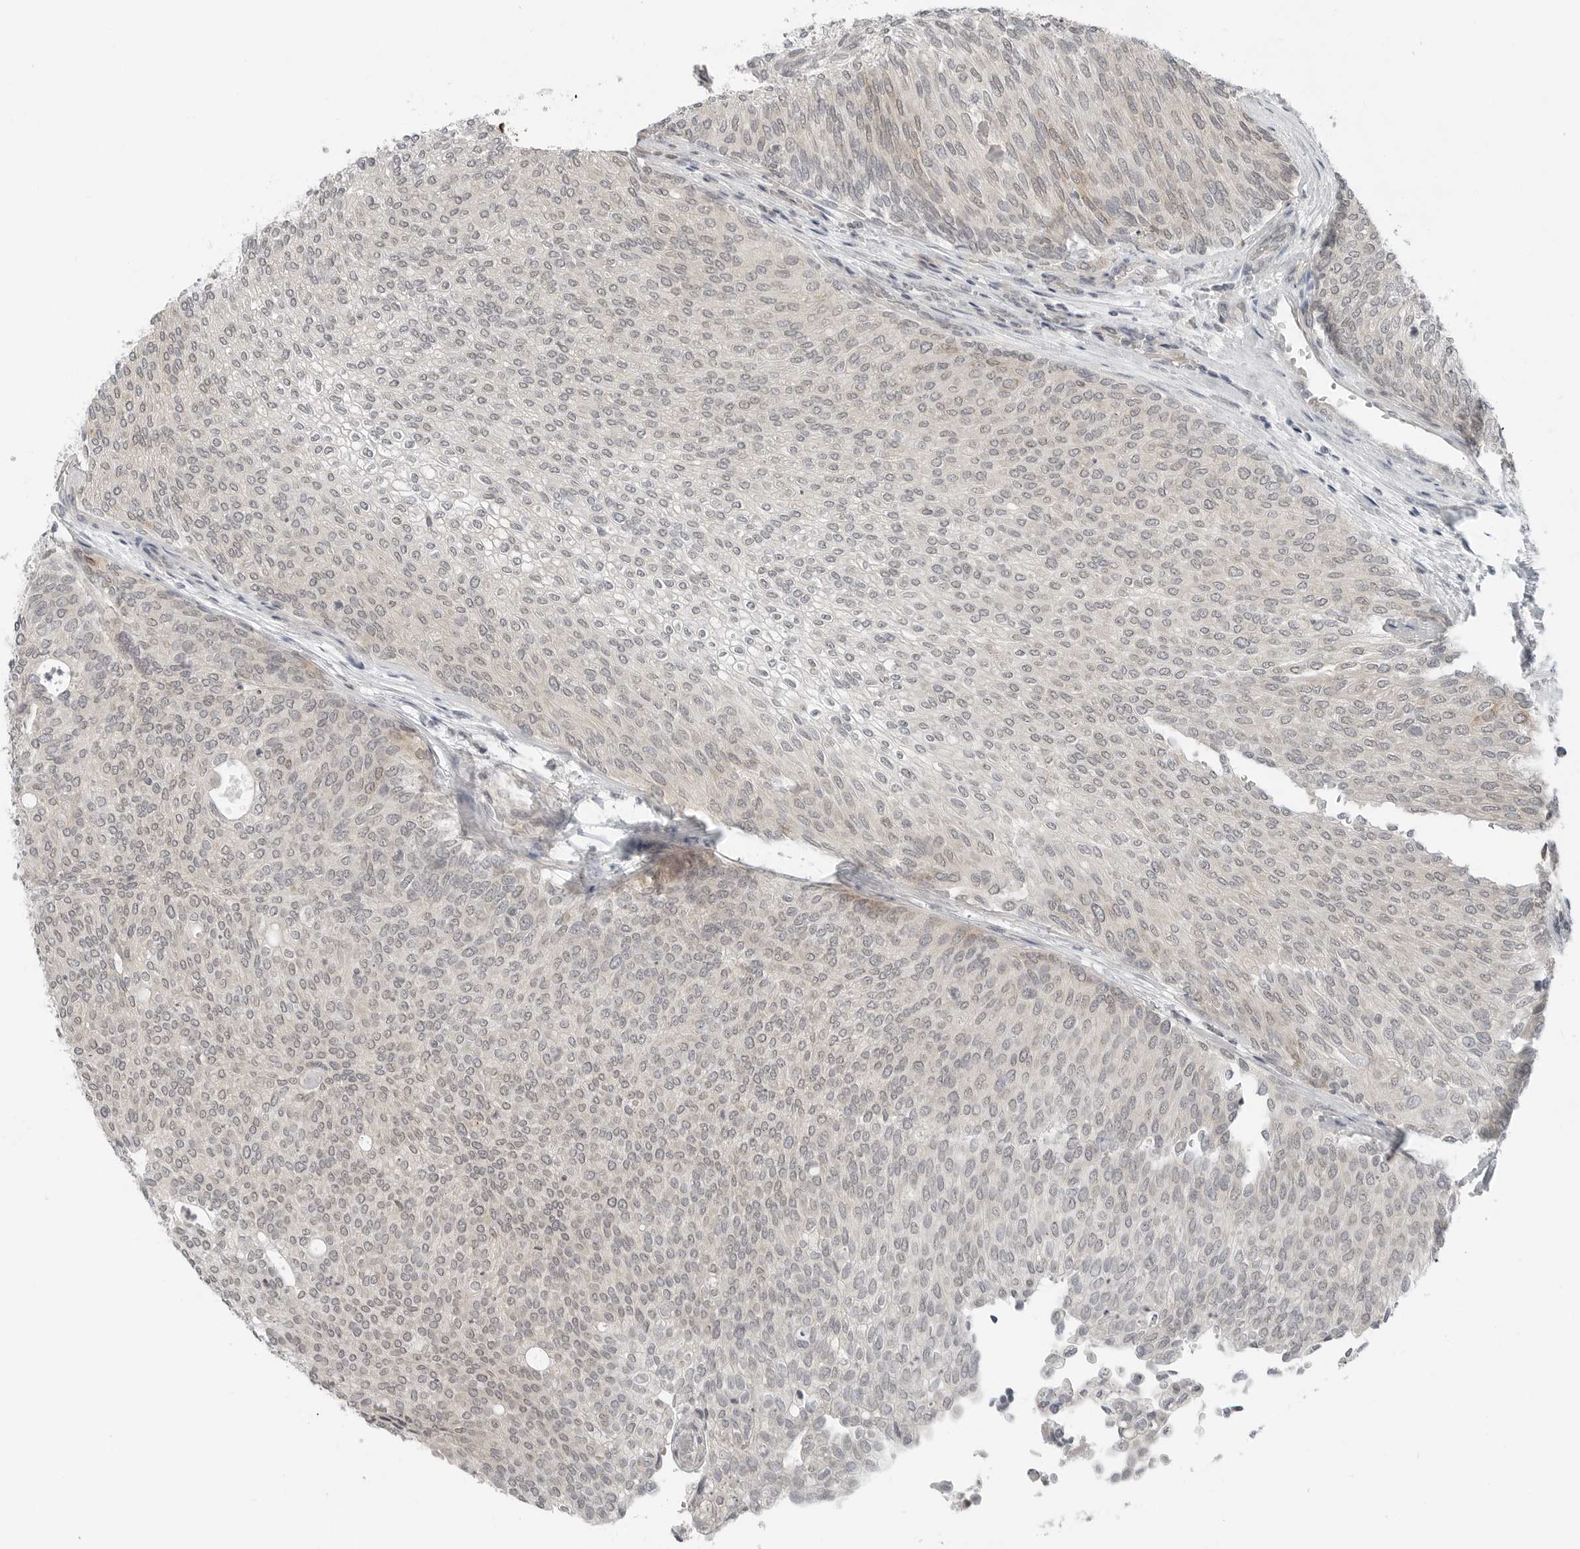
{"staining": {"intensity": "weak", "quantity": "<25%", "location": "nuclear"}, "tissue": "urothelial cancer", "cell_type": "Tumor cells", "image_type": "cancer", "snomed": [{"axis": "morphology", "description": "Urothelial carcinoma, Low grade"}, {"axis": "topography", "description": "Urinary bladder"}], "caption": "Tumor cells show no significant protein positivity in urothelial carcinoma (low-grade).", "gene": "FCRLB", "patient": {"sex": "female", "age": 79}}